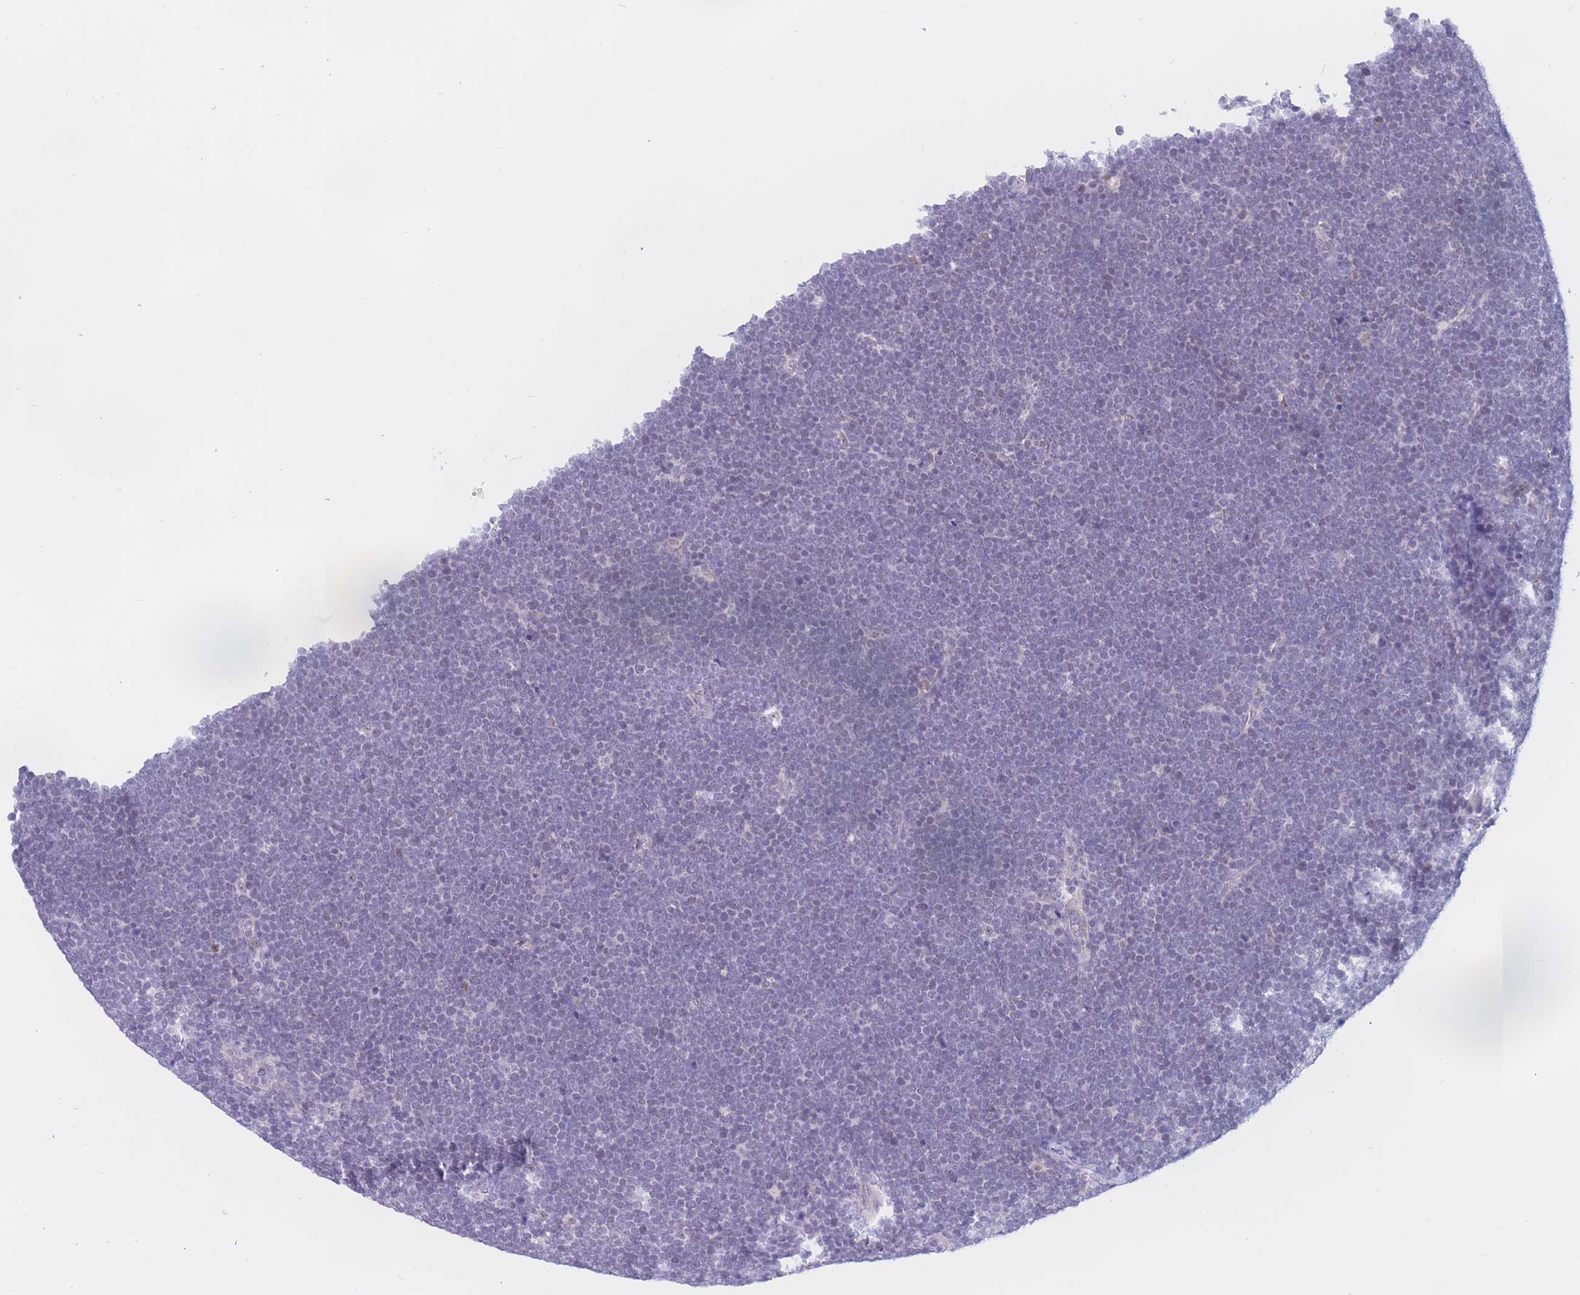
{"staining": {"intensity": "negative", "quantity": "none", "location": "none"}, "tissue": "lymphoma", "cell_type": "Tumor cells", "image_type": "cancer", "snomed": [{"axis": "morphology", "description": "Malignant lymphoma, non-Hodgkin's type, High grade"}, {"axis": "topography", "description": "Lymph node"}], "caption": "Protein analysis of malignant lymphoma, non-Hodgkin's type (high-grade) exhibits no significant expression in tumor cells.", "gene": "BOP1", "patient": {"sex": "male", "age": 13}}